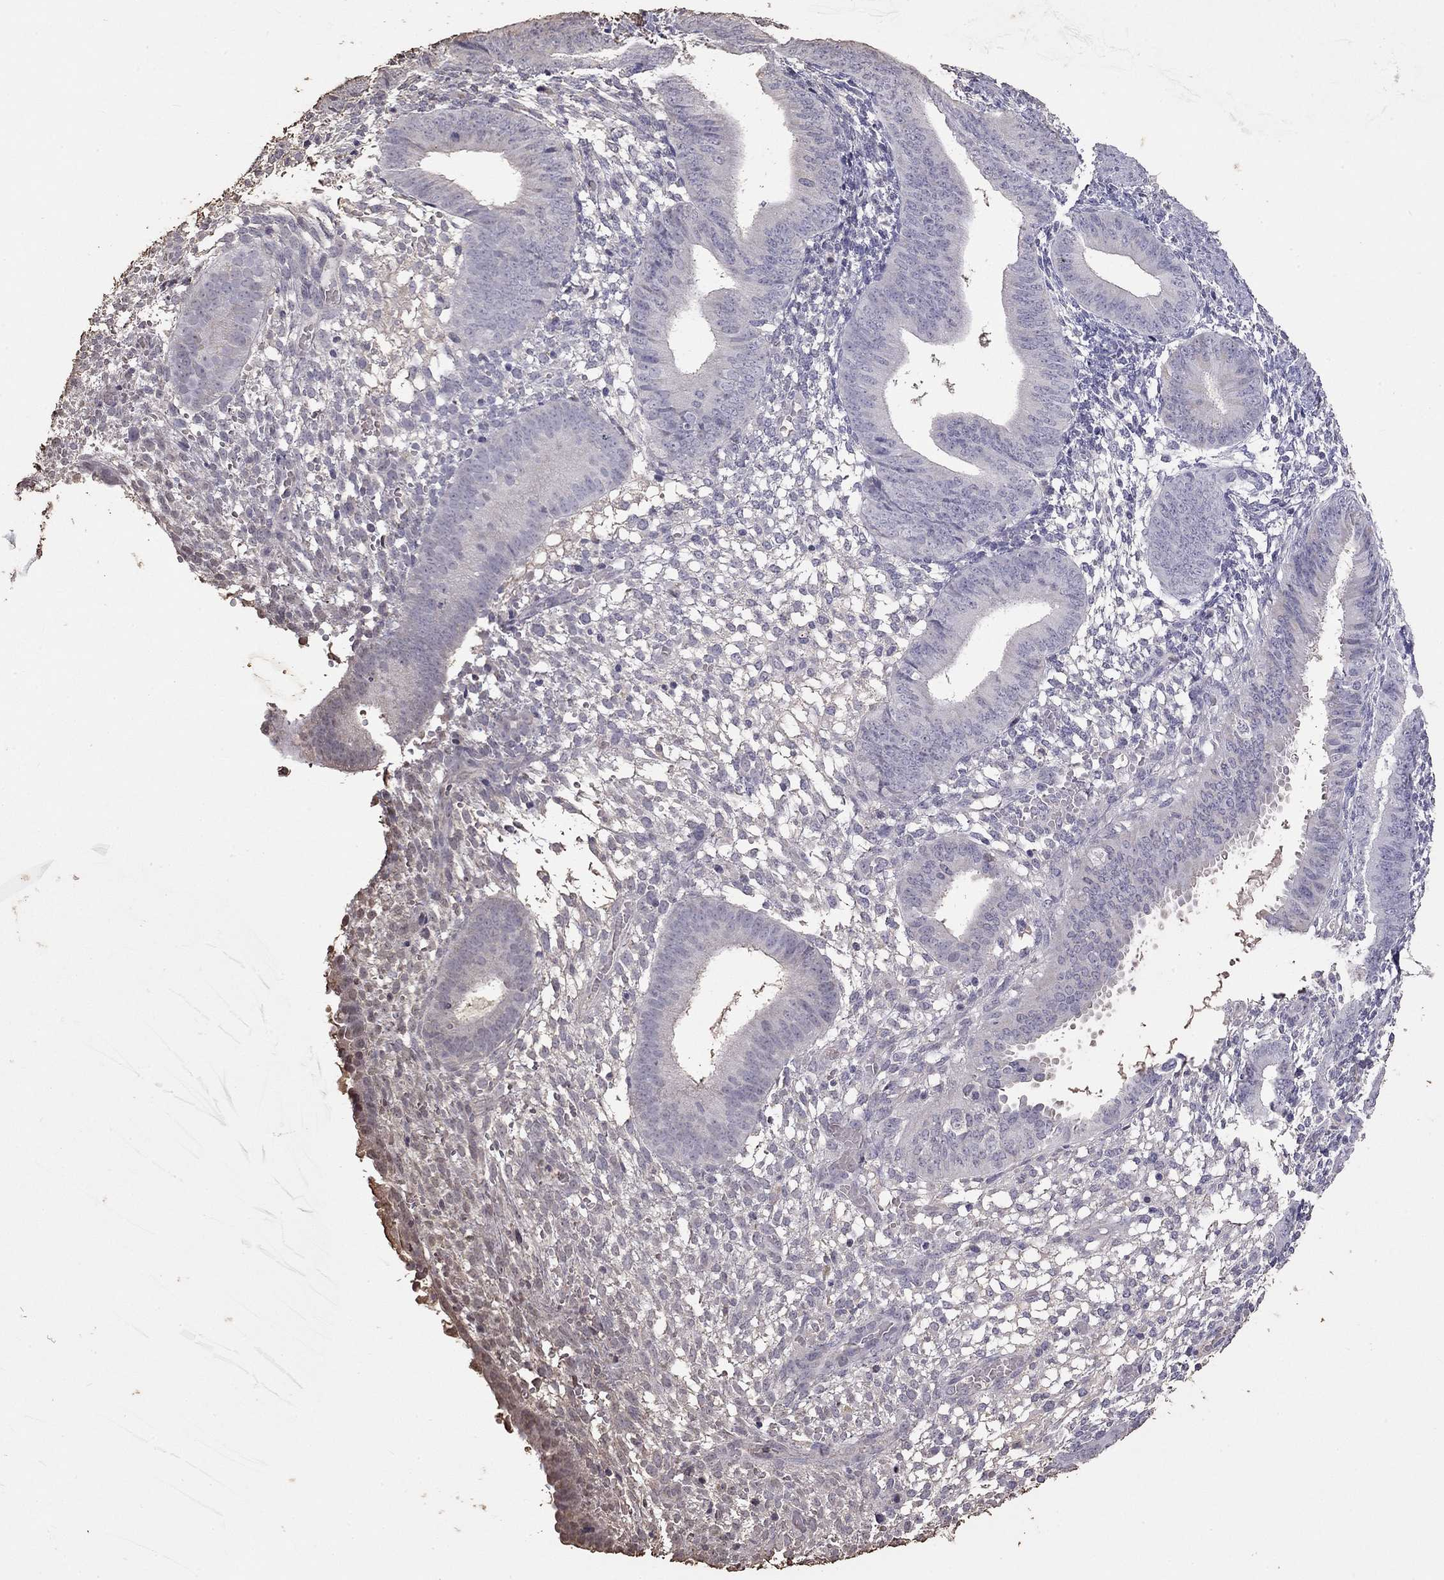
{"staining": {"intensity": "negative", "quantity": "none", "location": "none"}, "tissue": "endometrium", "cell_type": "Cells in endometrial stroma", "image_type": "normal", "snomed": [{"axis": "morphology", "description": "Normal tissue, NOS"}, {"axis": "topography", "description": "Endometrium"}], "caption": "Protein analysis of unremarkable endometrium demonstrates no significant positivity in cells in endometrial stroma.", "gene": "SUN3", "patient": {"sex": "female", "age": 39}}